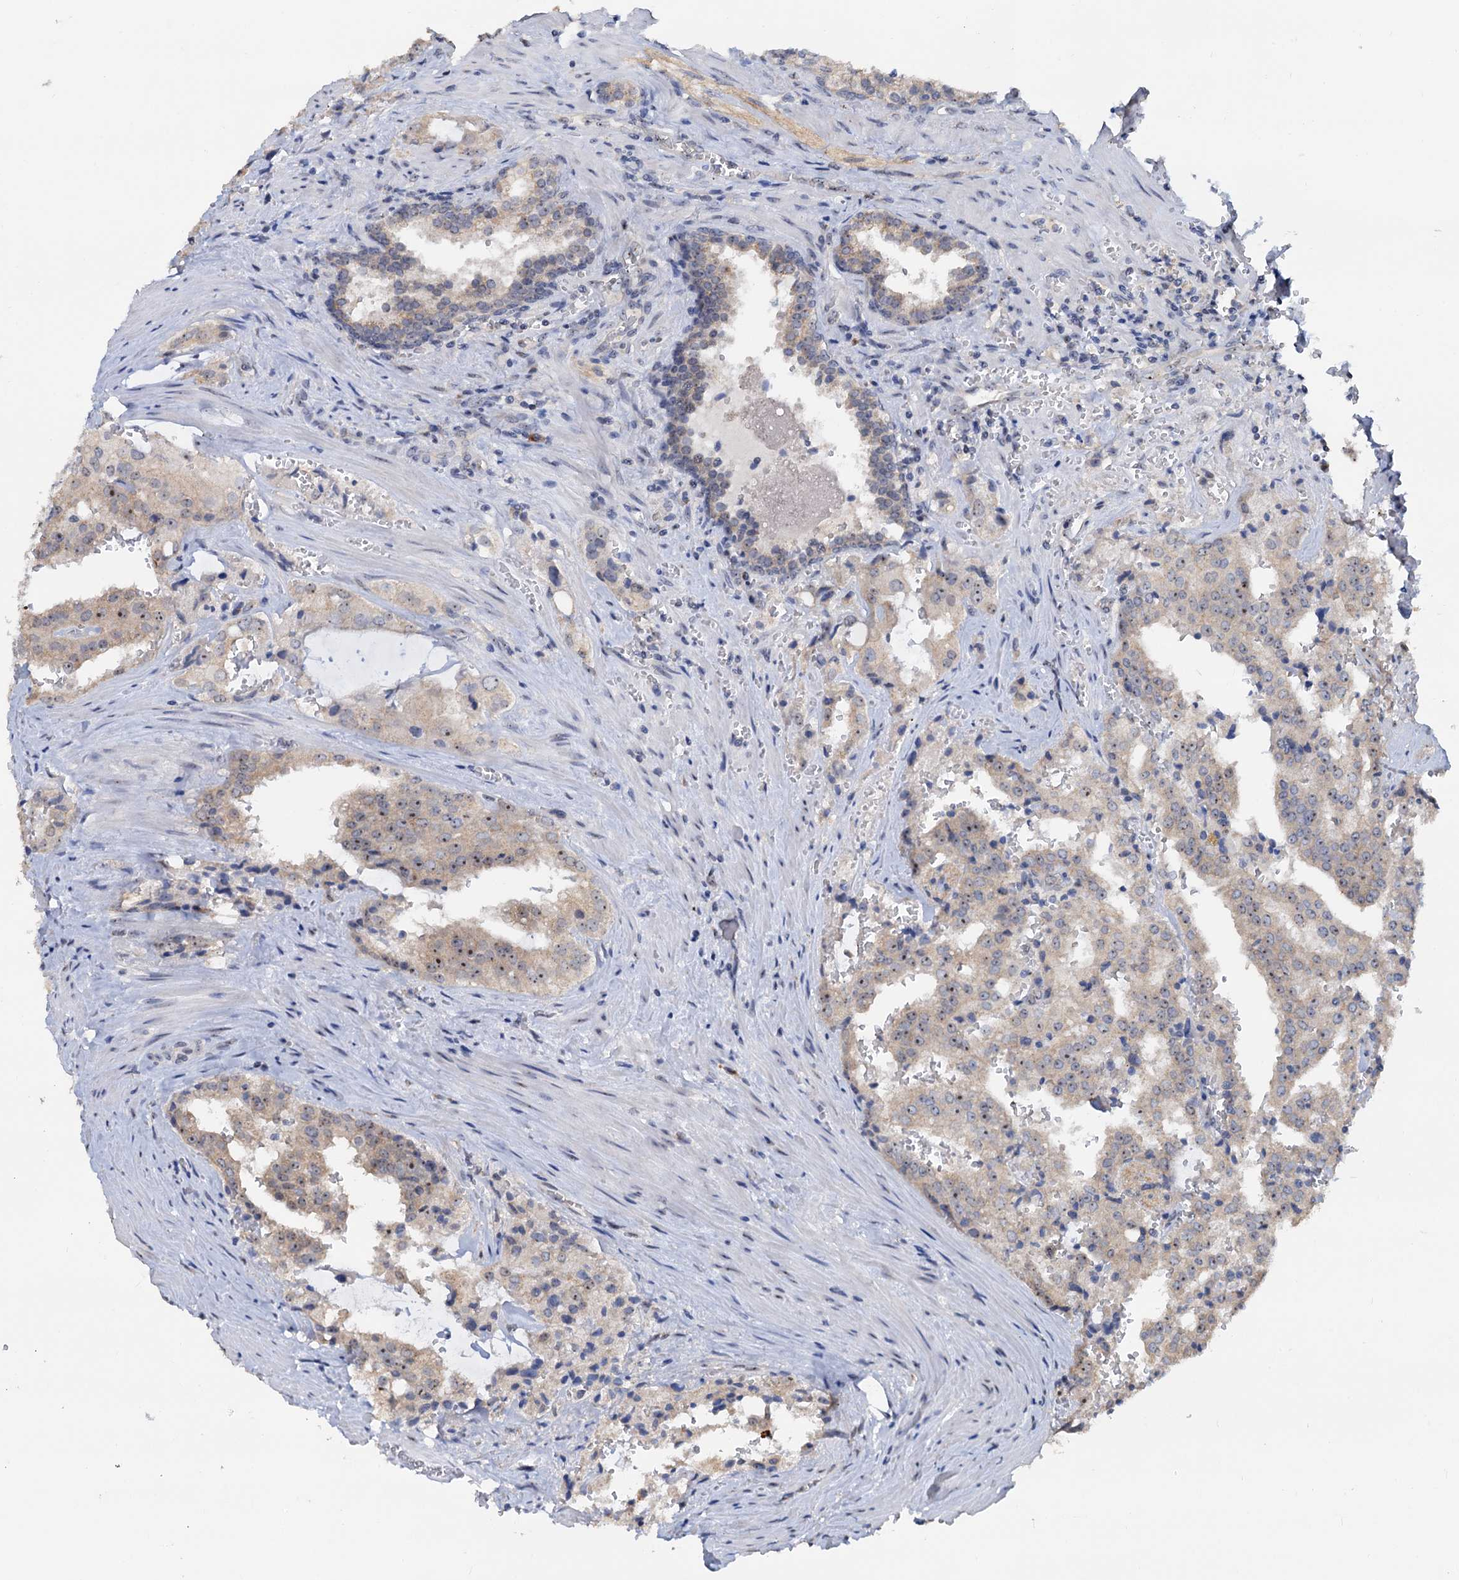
{"staining": {"intensity": "moderate", "quantity": "<25%", "location": "nuclear"}, "tissue": "prostate cancer", "cell_type": "Tumor cells", "image_type": "cancer", "snomed": [{"axis": "morphology", "description": "Adenocarcinoma, High grade"}, {"axis": "topography", "description": "Prostate"}], "caption": "Immunohistochemical staining of human prostate cancer (high-grade adenocarcinoma) displays low levels of moderate nuclear expression in about <25% of tumor cells. (DAB (3,3'-diaminobenzidine) = brown stain, brightfield microscopy at high magnification).", "gene": "C2CD3", "patient": {"sex": "male", "age": 68}}